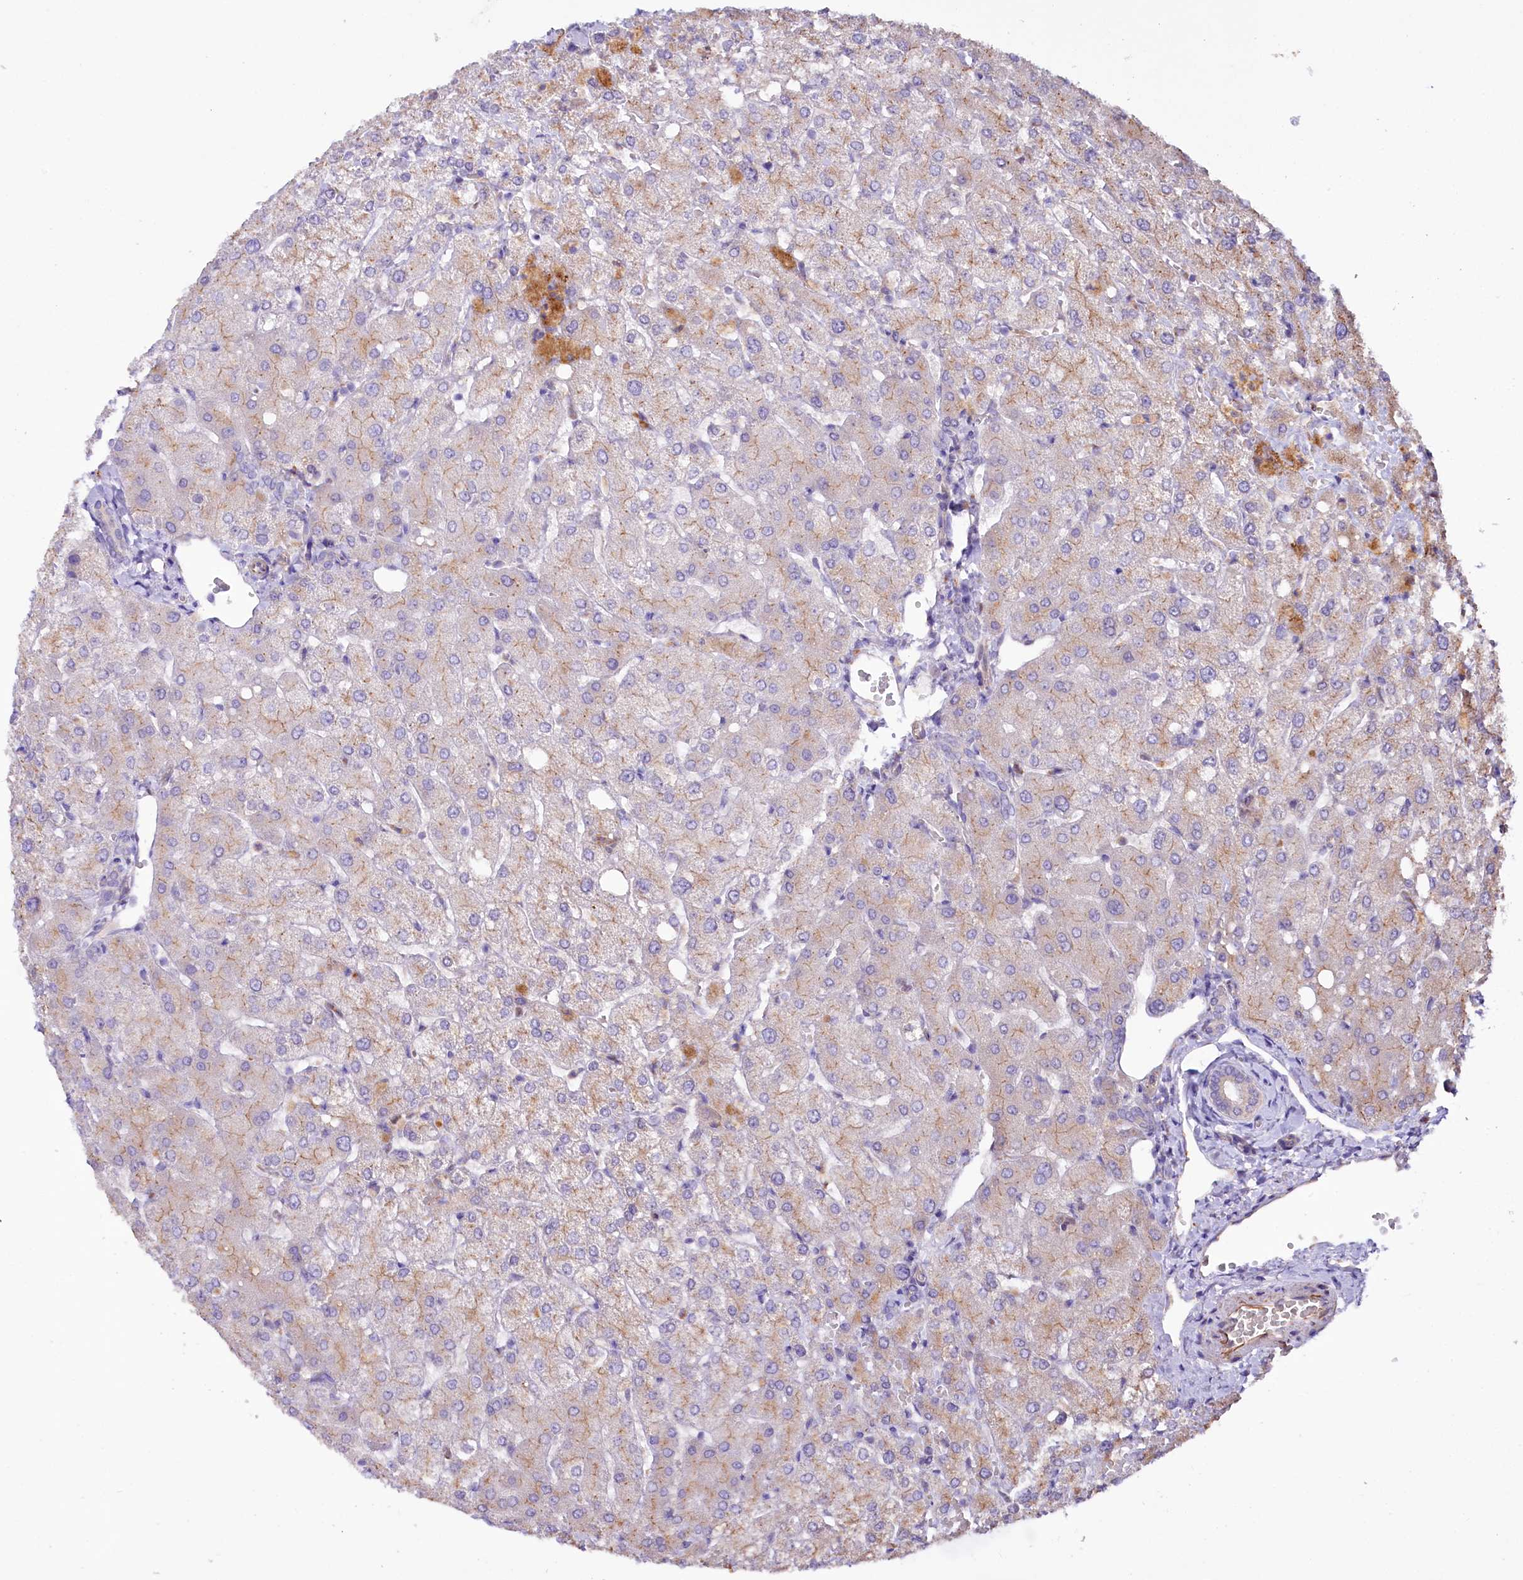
{"staining": {"intensity": "negative", "quantity": "none", "location": "none"}, "tissue": "liver", "cell_type": "Cholangiocytes", "image_type": "normal", "snomed": [{"axis": "morphology", "description": "Normal tissue, NOS"}, {"axis": "topography", "description": "Liver"}], "caption": "IHC of benign liver demonstrates no positivity in cholangiocytes. (Stains: DAB (3,3'-diaminobenzidine) IHC with hematoxylin counter stain, Microscopy: brightfield microscopy at high magnification).", "gene": "TTC12", "patient": {"sex": "female", "age": 54}}